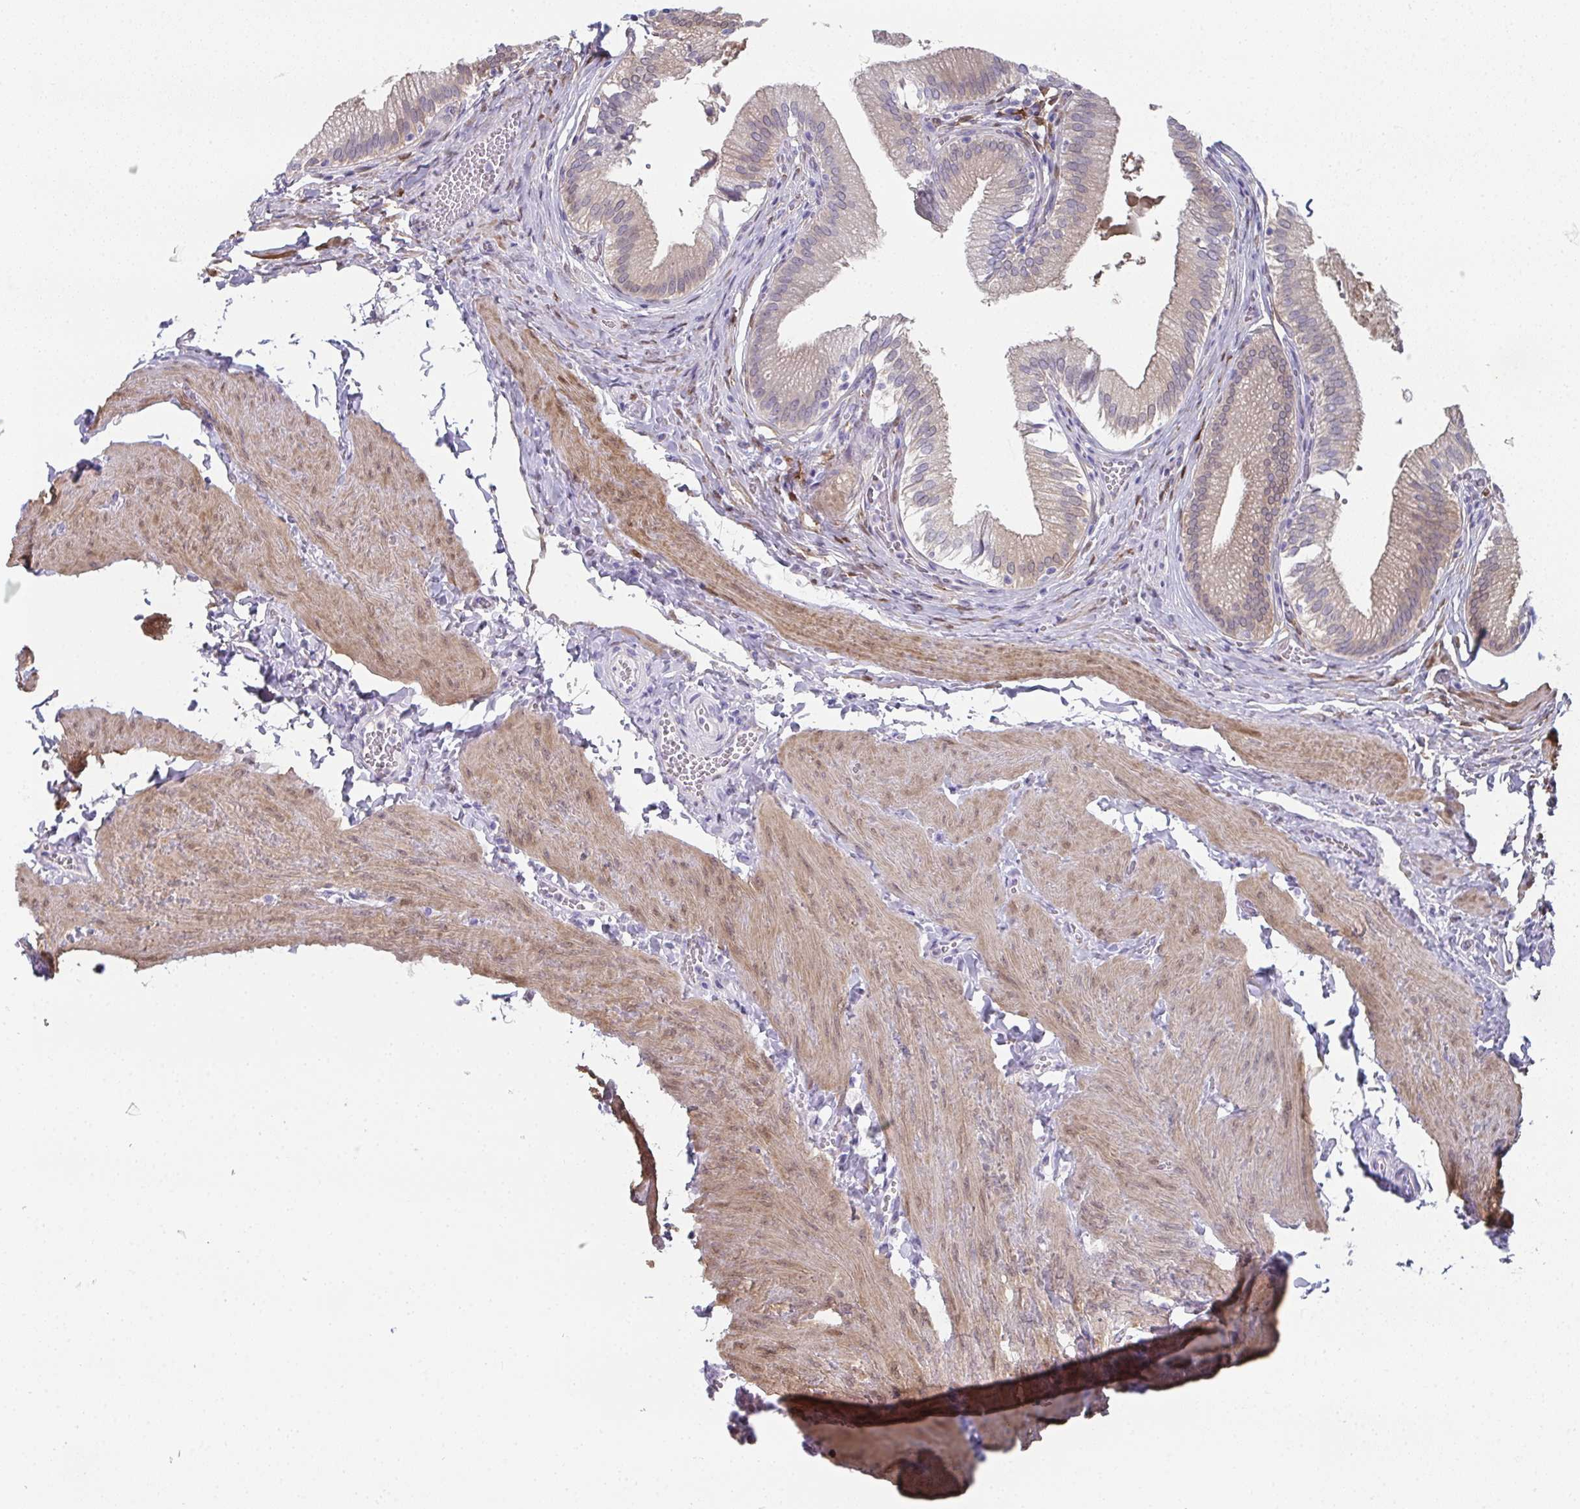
{"staining": {"intensity": "weak", "quantity": "25%-75%", "location": "cytoplasmic/membranous,nuclear"}, "tissue": "gallbladder", "cell_type": "Glandular cells", "image_type": "normal", "snomed": [{"axis": "morphology", "description": "Normal tissue, NOS"}, {"axis": "topography", "description": "Gallbladder"}, {"axis": "topography", "description": "Peripheral nerve tissue"}], "caption": "Immunohistochemical staining of normal gallbladder exhibits weak cytoplasmic/membranous,nuclear protein expression in approximately 25%-75% of glandular cells.", "gene": "RBP1", "patient": {"sex": "male", "age": 17}}